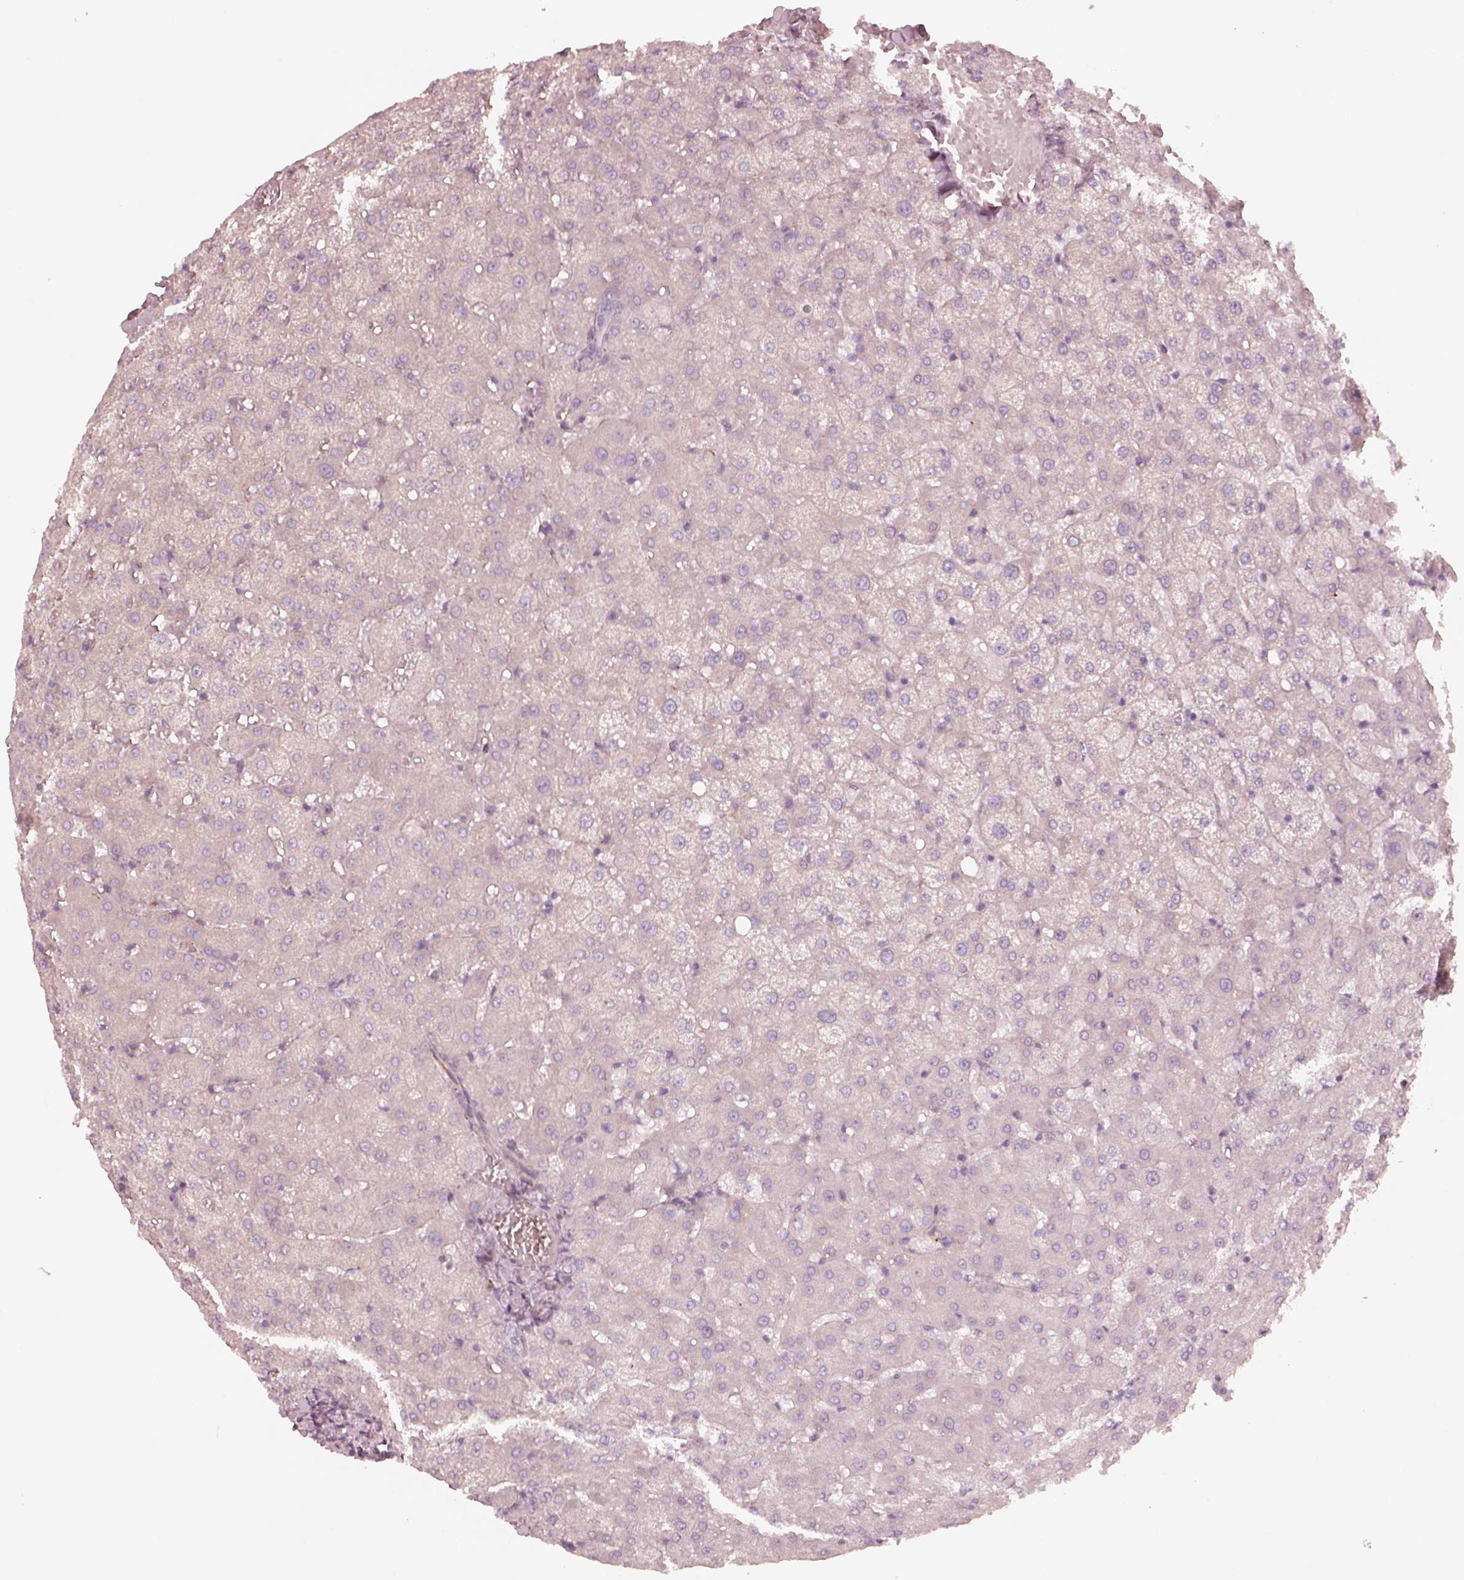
{"staining": {"intensity": "negative", "quantity": "none", "location": "none"}, "tissue": "liver", "cell_type": "Cholangiocytes", "image_type": "normal", "snomed": [{"axis": "morphology", "description": "Normal tissue, NOS"}, {"axis": "topography", "description": "Liver"}], "caption": "IHC of benign human liver shows no positivity in cholangiocytes.", "gene": "RAB3C", "patient": {"sex": "female", "age": 50}}